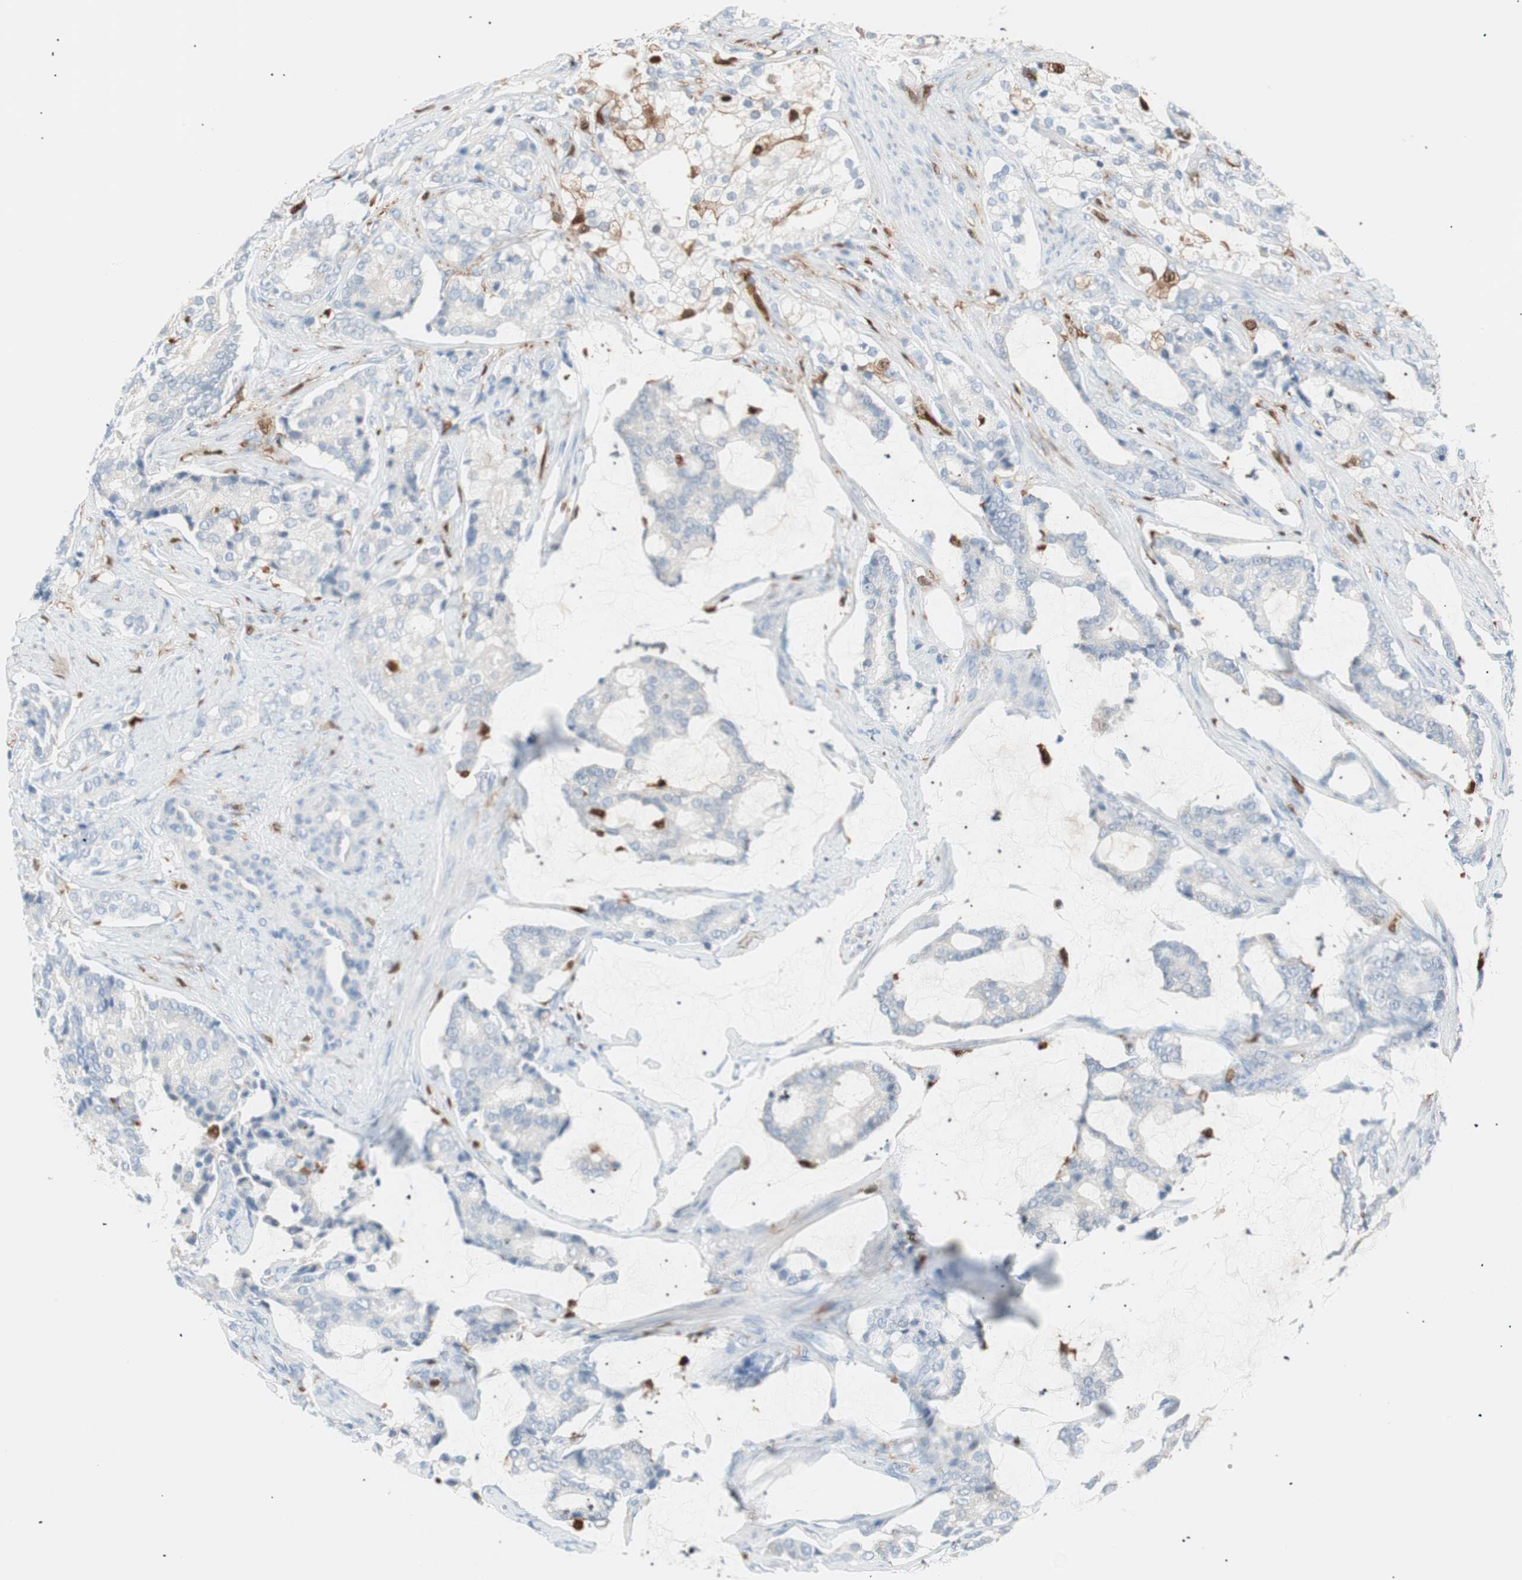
{"staining": {"intensity": "negative", "quantity": "none", "location": "none"}, "tissue": "prostate cancer", "cell_type": "Tumor cells", "image_type": "cancer", "snomed": [{"axis": "morphology", "description": "Adenocarcinoma, Low grade"}, {"axis": "topography", "description": "Prostate"}], "caption": "Immunohistochemistry micrograph of prostate cancer stained for a protein (brown), which exhibits no staining in tumor cells.", "gene": "IL18", "patient": {"sex": "male", "age": 58}}